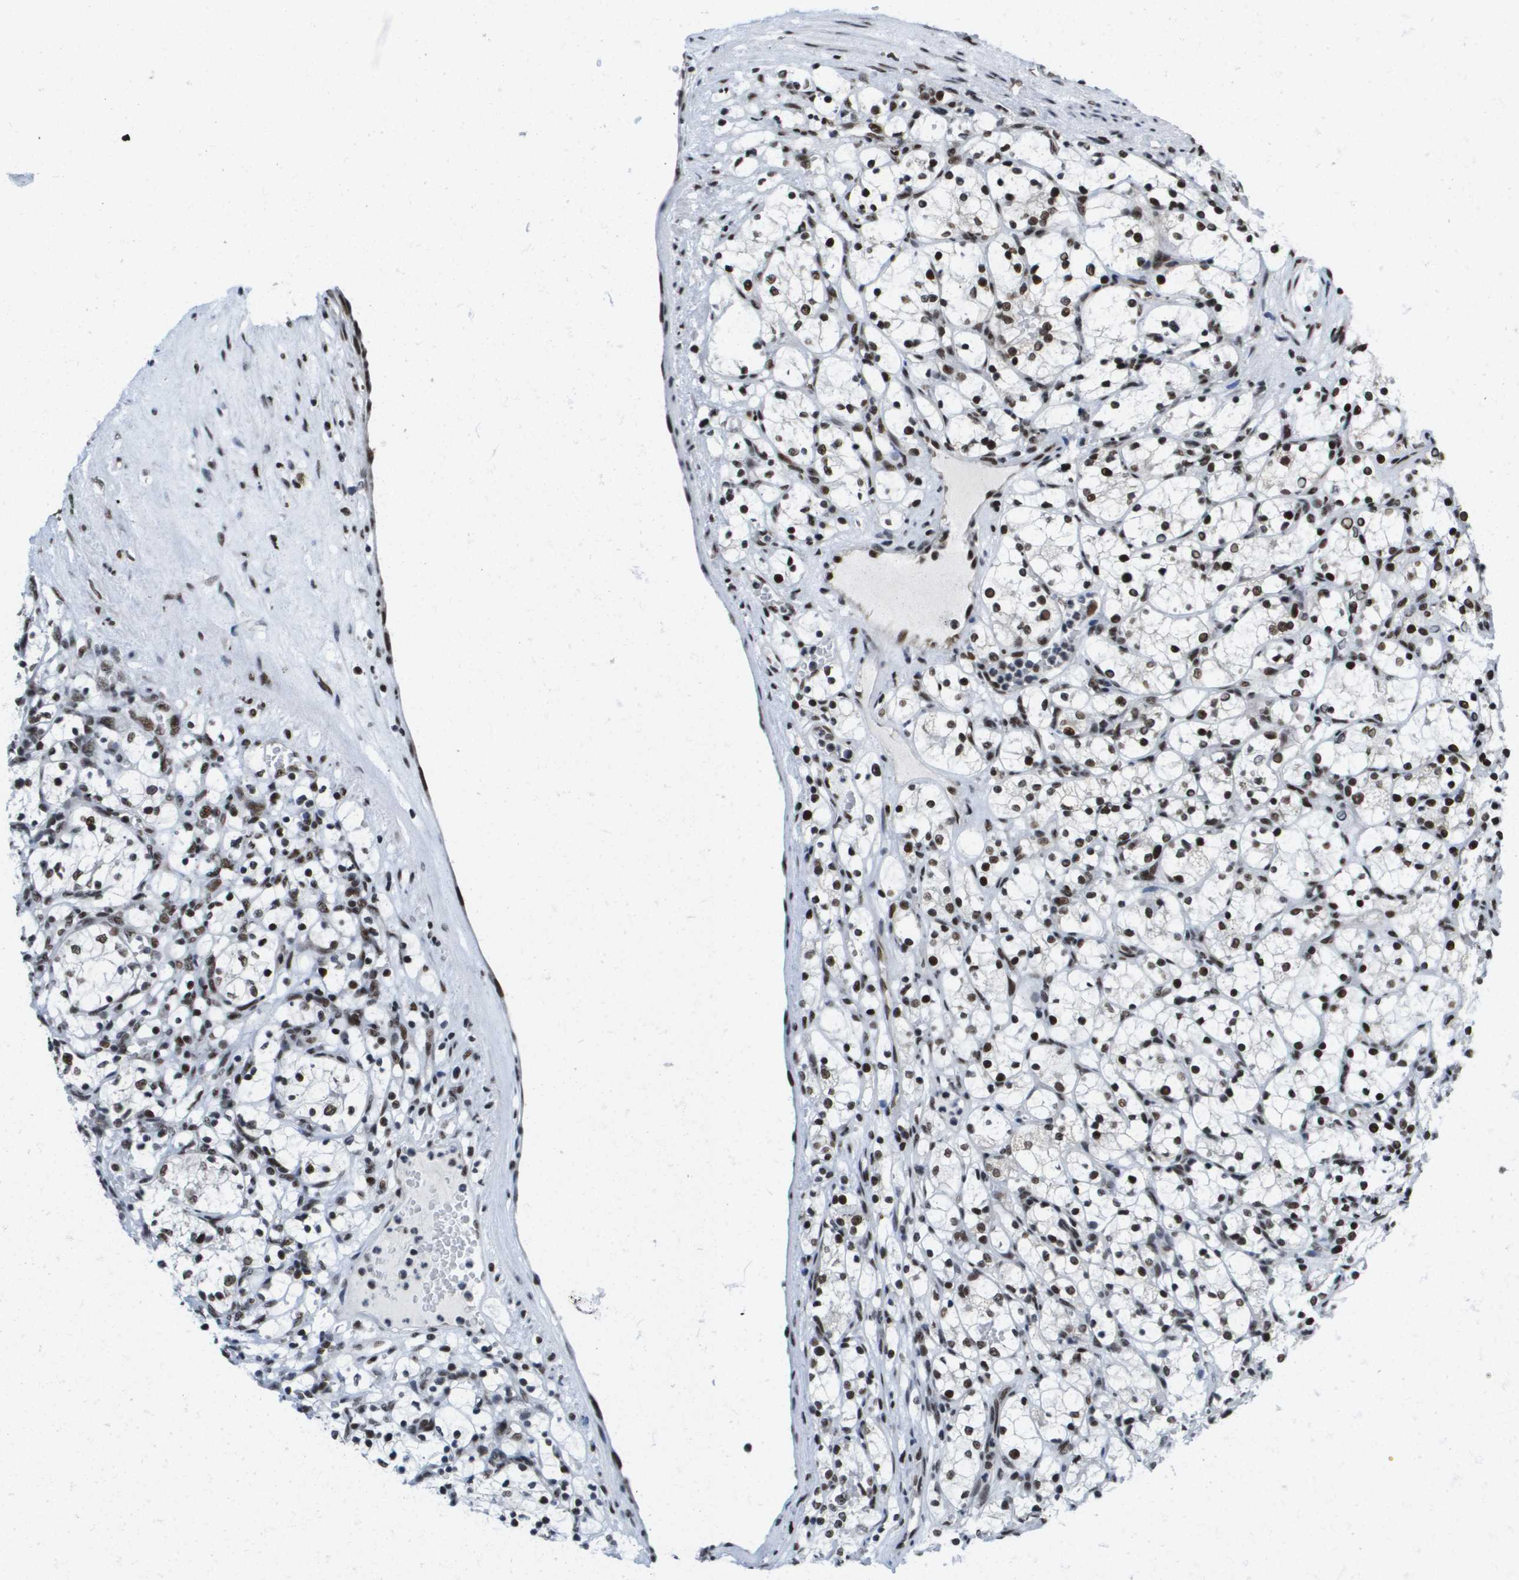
{"staining": {"intensity": "strong", "quantity": ">75%", "location": "nuclear"}, "tissue": "renal cancer", "cell_type": "Tumor cells", "image_type": "cancer", "snomed": [{"axis": "morphology", "description": "Adenocarcinoma, NOS"}, {"axis": "topography", "description": "Kidney"}], "caption": "Brown immunohistochemical staining in human renal cancer (adenocarcinoma) exhibits strong nuclear expression in about >75% of tumor cells.", "gene": "NSRP1", "patient": {"sex": "female", "age": 69}}